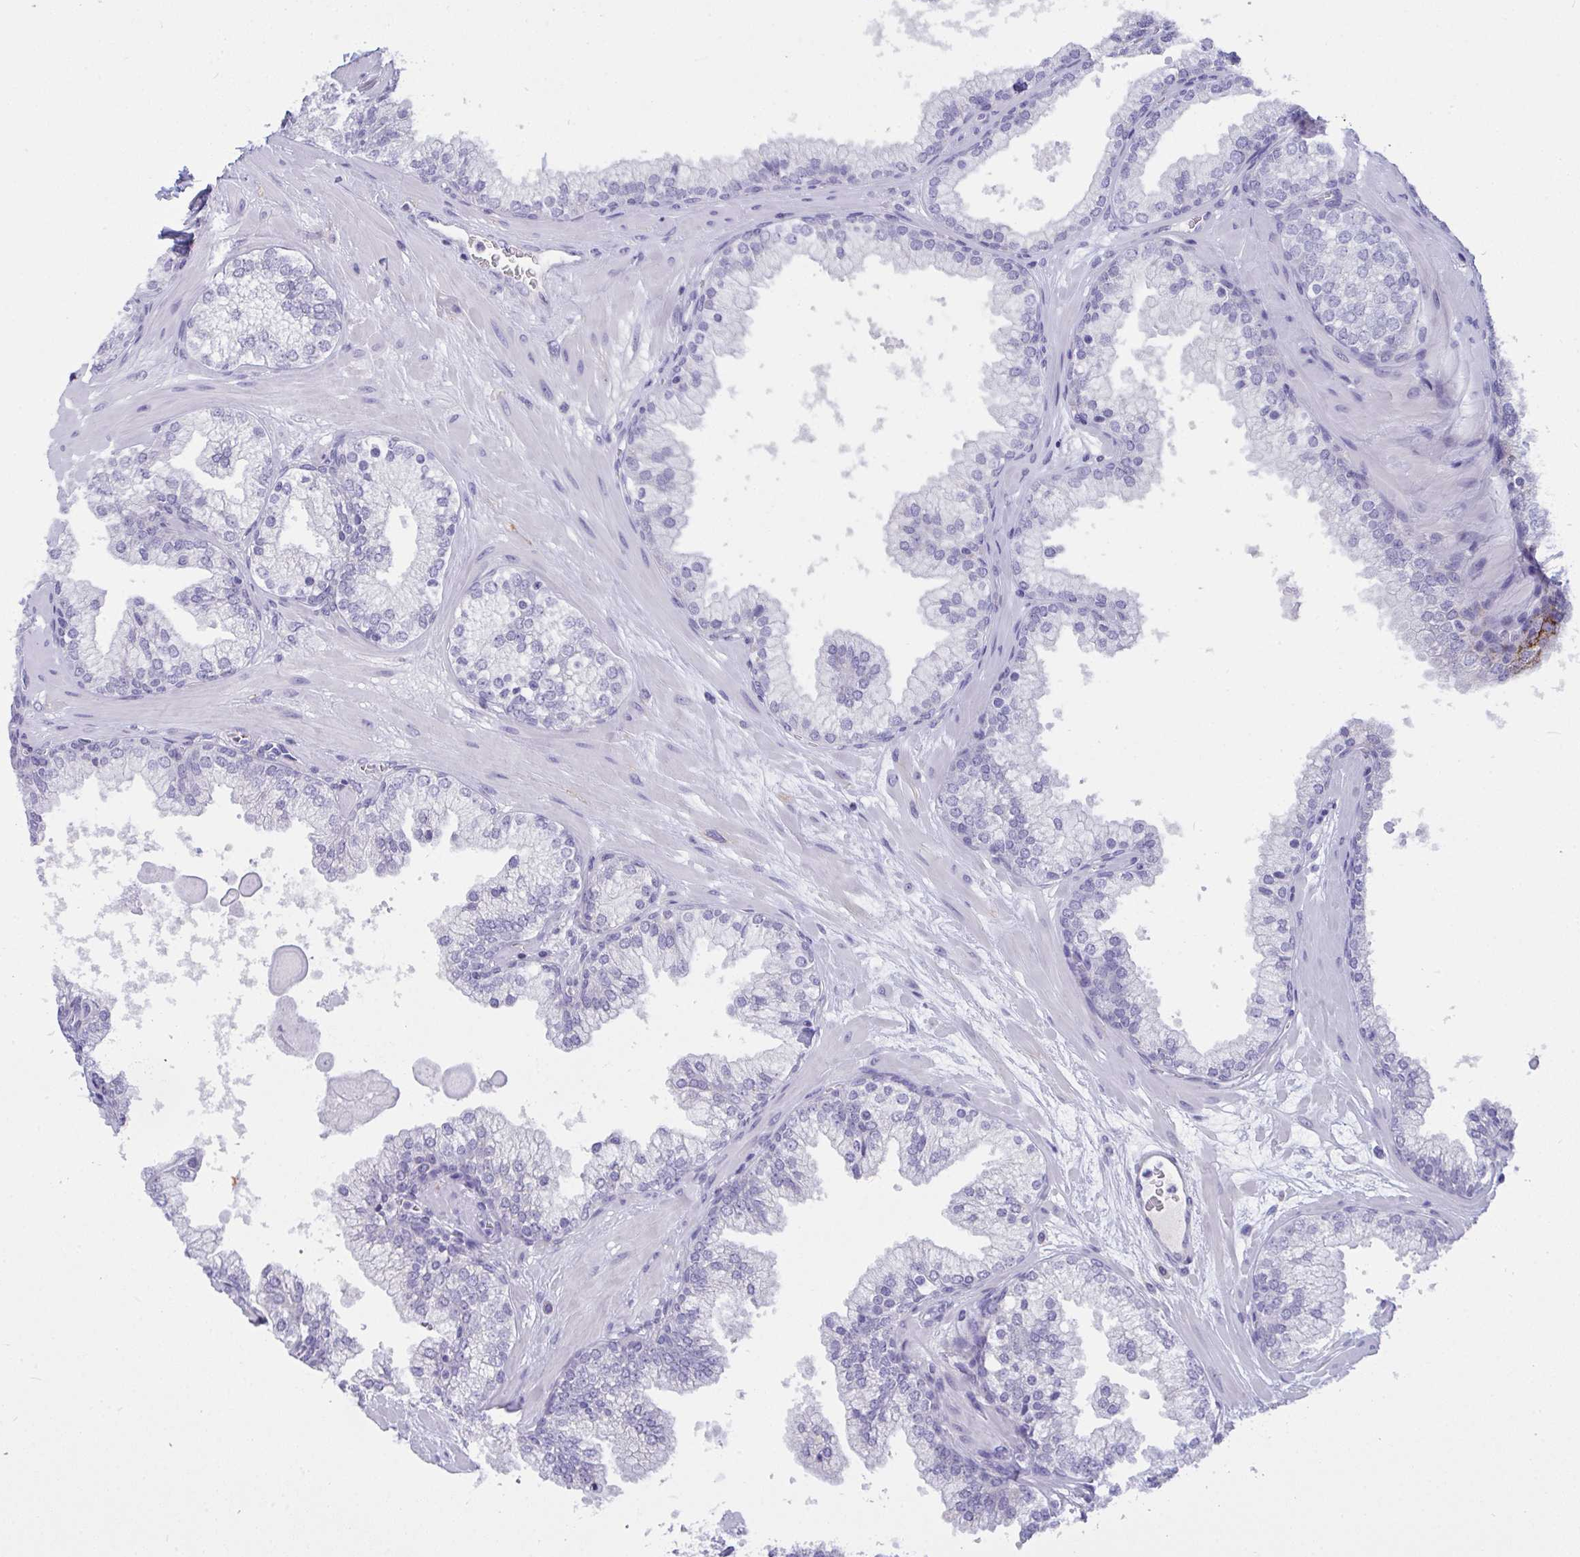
{"staining": {"intensity": "negative", "quantity": "none", "location": "none"}, "tissue": "prostate", "cell_type": "Glandular cells", "image_type": "normal", "snomed": [{"axis": "morphology", "description": "Normal tissue, NOS"}, {"axis": "topography", "description": "Prostate"}, {"axis": "topography", "description": "Peripheral nerve tissue"}], "caption": "A micrograph of prostate stained for a protein displays no brown staining in glandular cells.", "gene": "SEMA6B", "patient": {"sex": "male", "age": 61}}